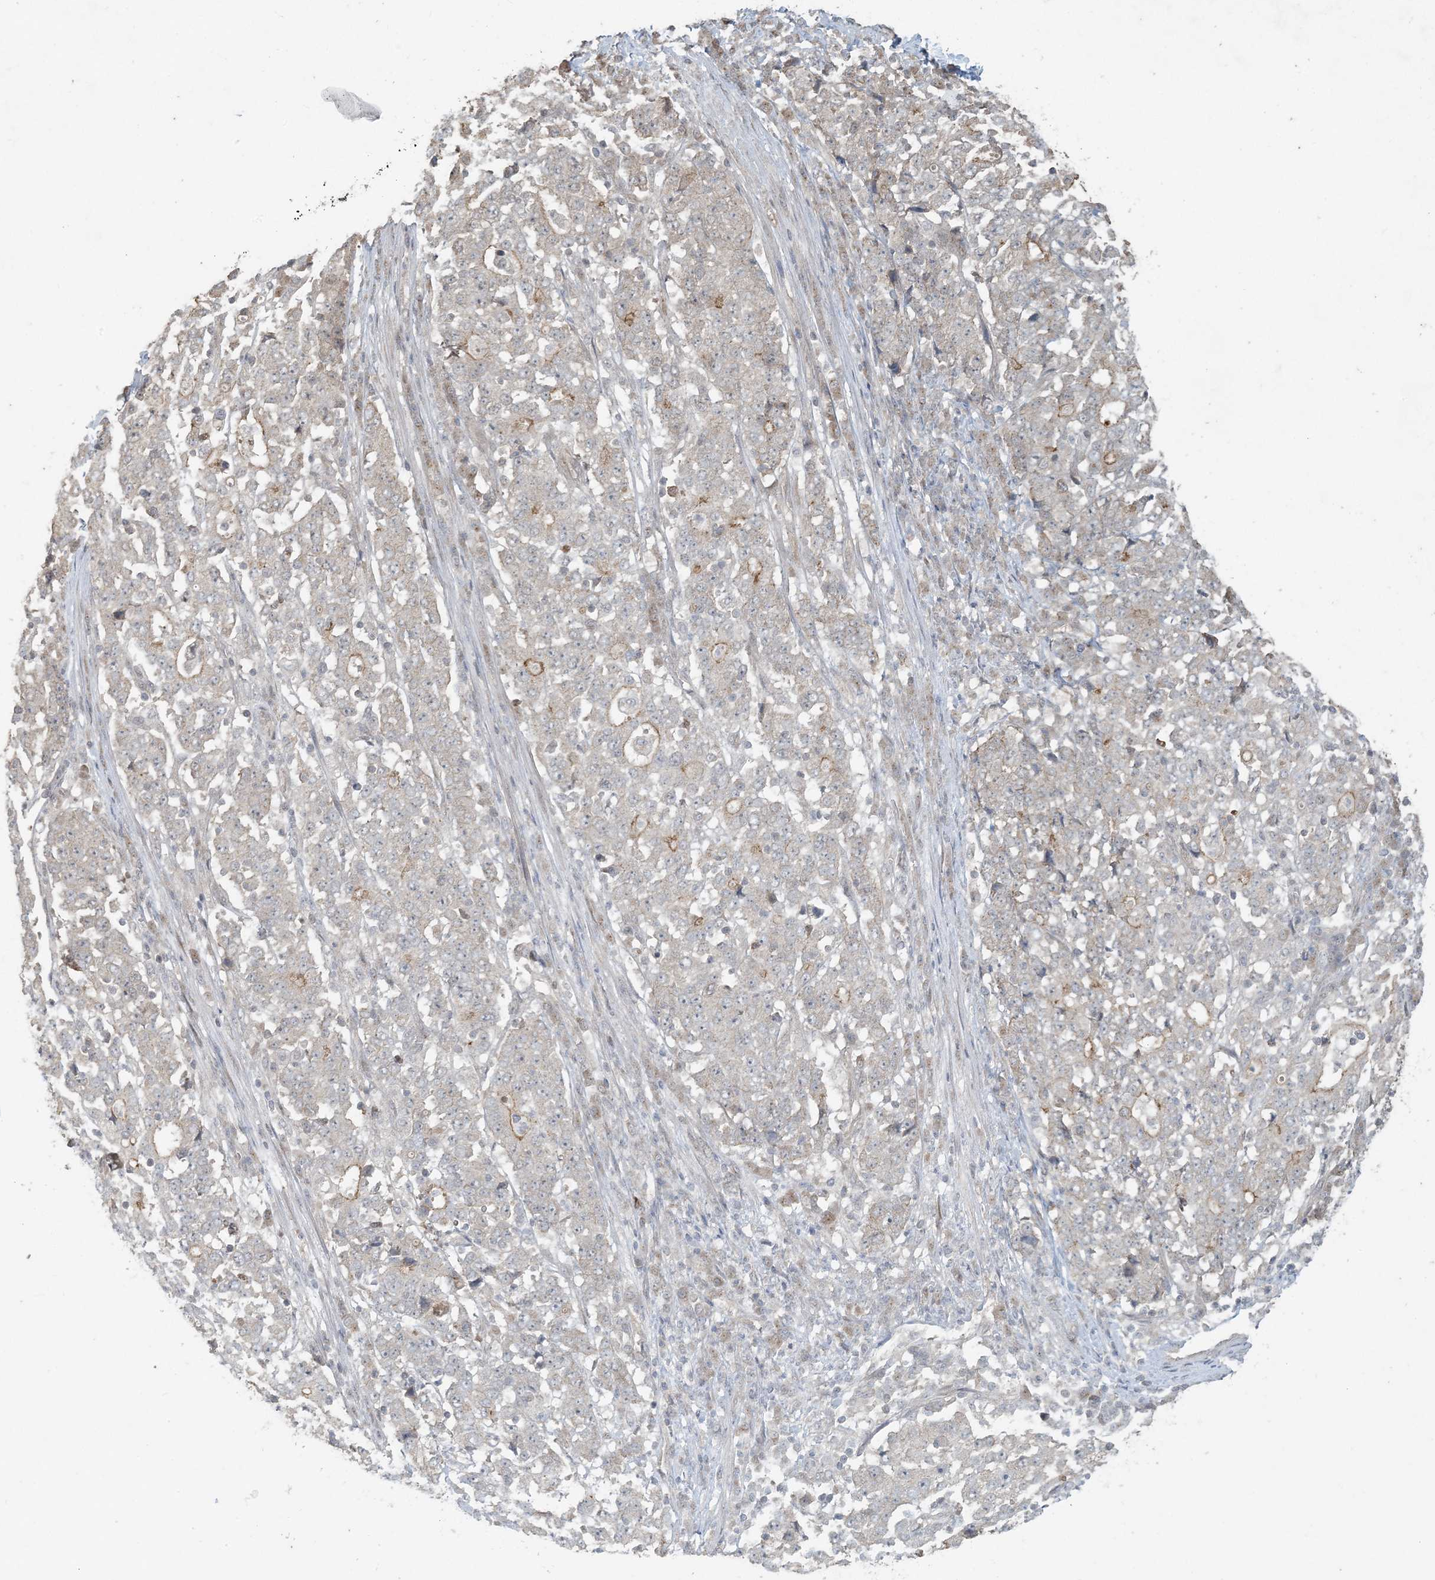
{"staining": {"intensity": "moderate", "quantity": "<25%", "location": "cytoplasmic/membranous"}, "tissue": "stomach cancer", "cell_type": "Tumor cells", "image_type": "cancer", "snomed": [{"axis": "morphology", "description": "Adenocarcinoma, NOS"}, {"axis": "topography", "description": "Stomach"}], "caption": "Immunohistochemical staining of human stomach cancer (adenocarcinoma) exhibits low levels of moderate cytoplasmic/membranous protein expression in approximately <25% of tumor cells.", "gene": "BCORL1", "patient": {"sex": "male", "age": 59}}